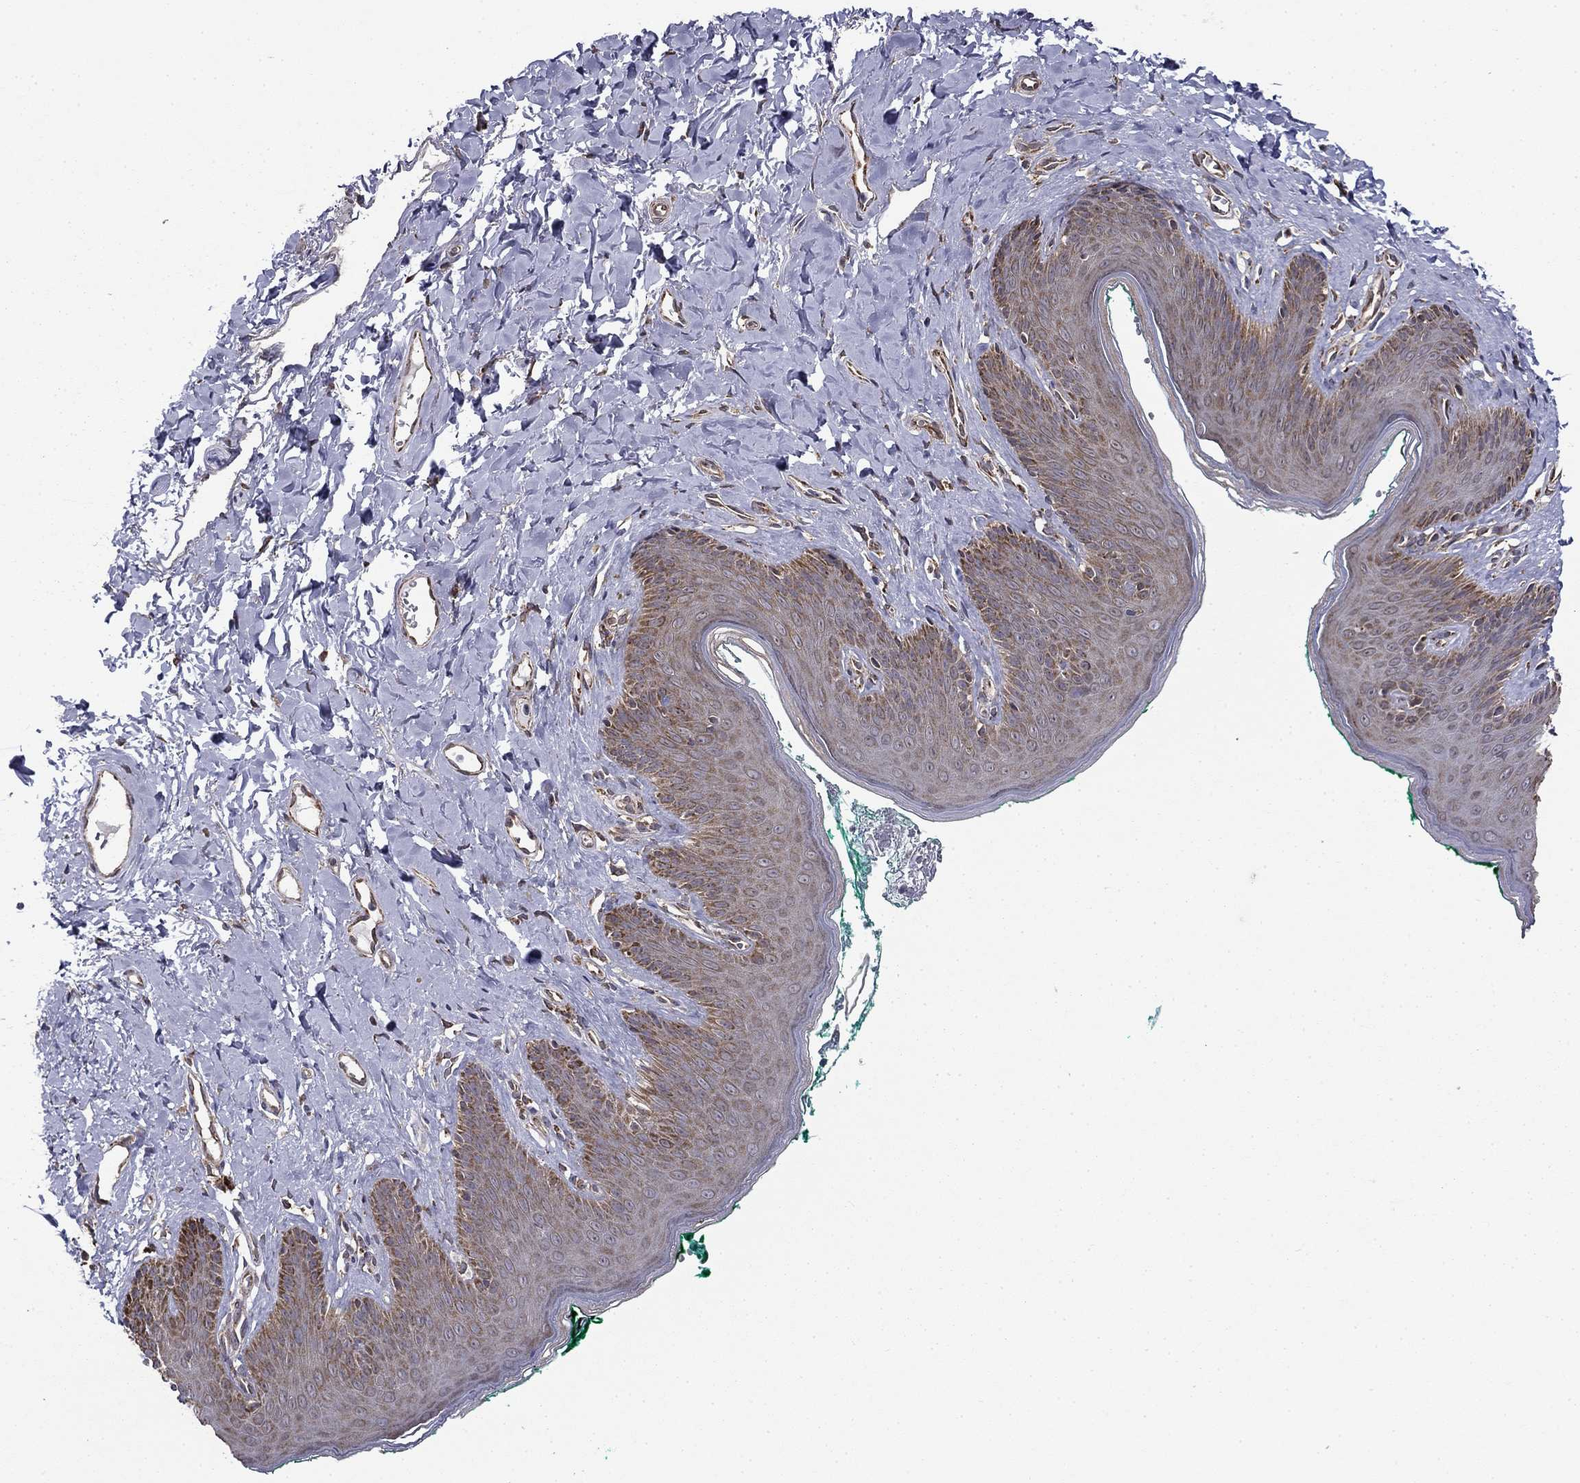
{"staining": {"intensity": "moderate", "quantity": "25%-75%", "location": "cytoplasmic/membranous"}, "tissue": "skin", "cell_type": "Epidermal cells", "image_type": "normal", "snomed": [{"axis": "morphology", "description": "Normal tissue, NOS"}, {"axis": "topography", "description": "Vulva"}], "caption": "Skin stained with DAB immunohistochemistry reveals medium levels of moderate cytoplasmic/membranous staining in approximately 25%-75% of epidermal cells.", "gene": "NKIRAS1", "patient": {"sex": "female", "age": 66}}